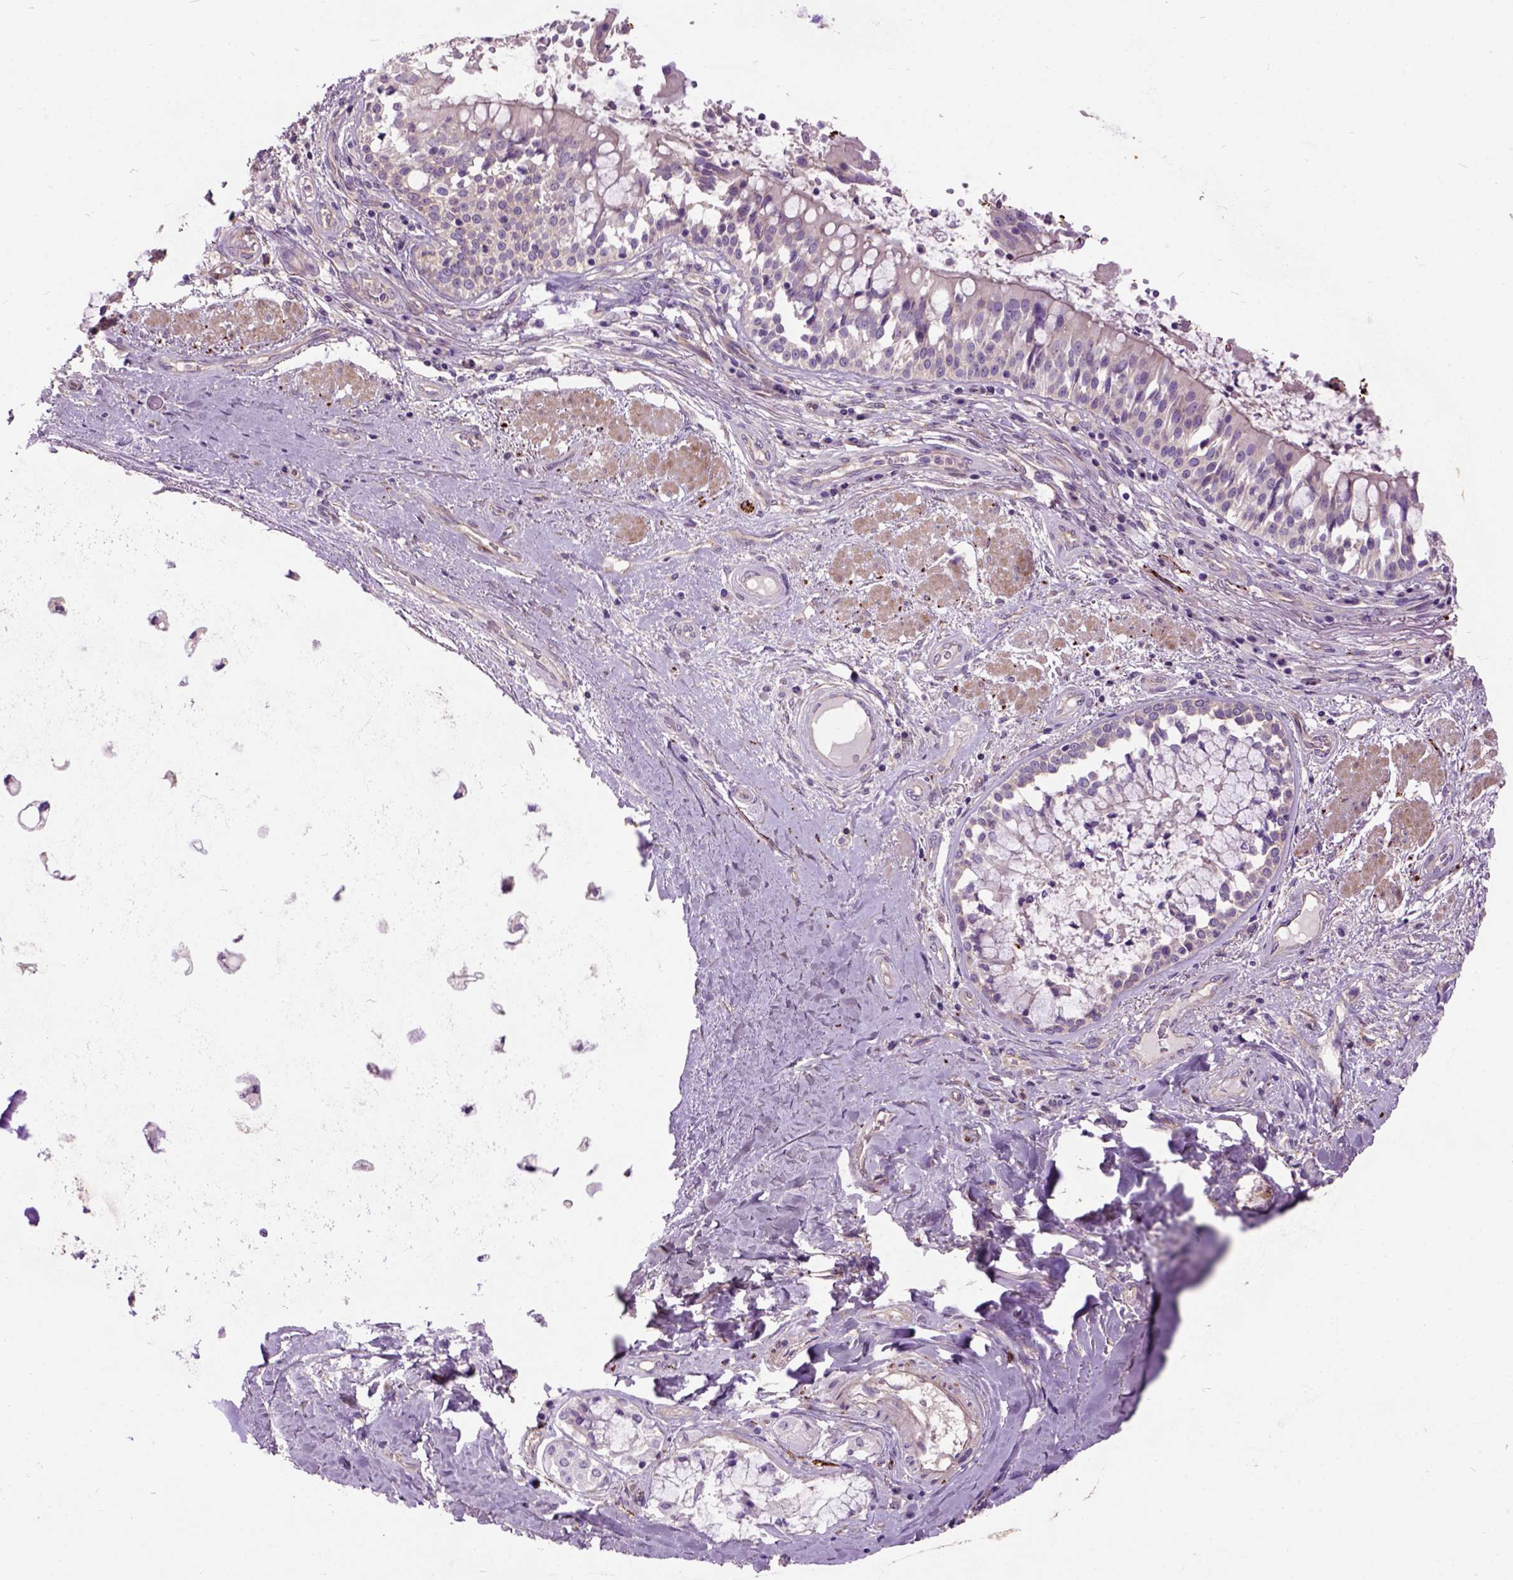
{"staining": {"intensity": "negative", "quantity": "none", "location": "none"}, "tissue": "soft tissue", "cell_type": "Chondrocytes", "image_type": "normal", "snomed": [{"axis": "morphology", "description": "Normal tissue, NOS"}, {"axis": "topography", "description": "Cartilage tissue"}, {"axis": "topography", "description": "Bronchus"}], "caption": "Immunohistochemical staining of unremarkable soft tissue reveals no significant positivity in chondrocytes. (DAB (3,3'-diaminobenzidine) IHC with hematoxylin counter stain).", "gene": "MAPT", "patient": {"sex": "male", "age": 64}}